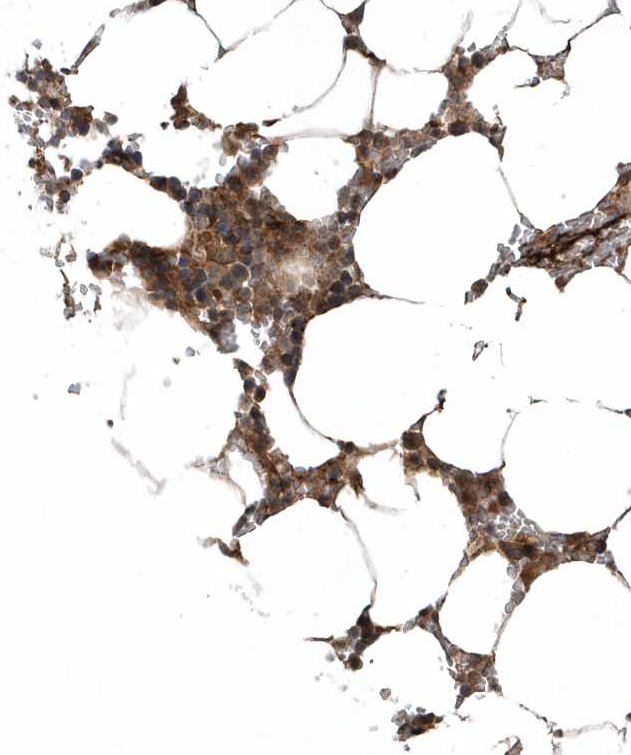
{"staining": {"intensity": "moderate", "quantity": ">75%", "location": "cytoplasmic/membranous"}, "tissue": "bone marrow", "cell_type": "Hematopoietic cells", "image_type": "normal", "snomed": [{"axis": "morphology", "description": "Normal tissue, NOS"}, {"axis": "topography", "description": "Bone marrow"}], "caption": "Hematopoietic cells exhibit medium levels of moderate cytoplasmic/membranous positivity in about >75% of cells in benign bone marrow.", "gene": "HMGCS1", "patient": {"sex": "male", "age": 70}}